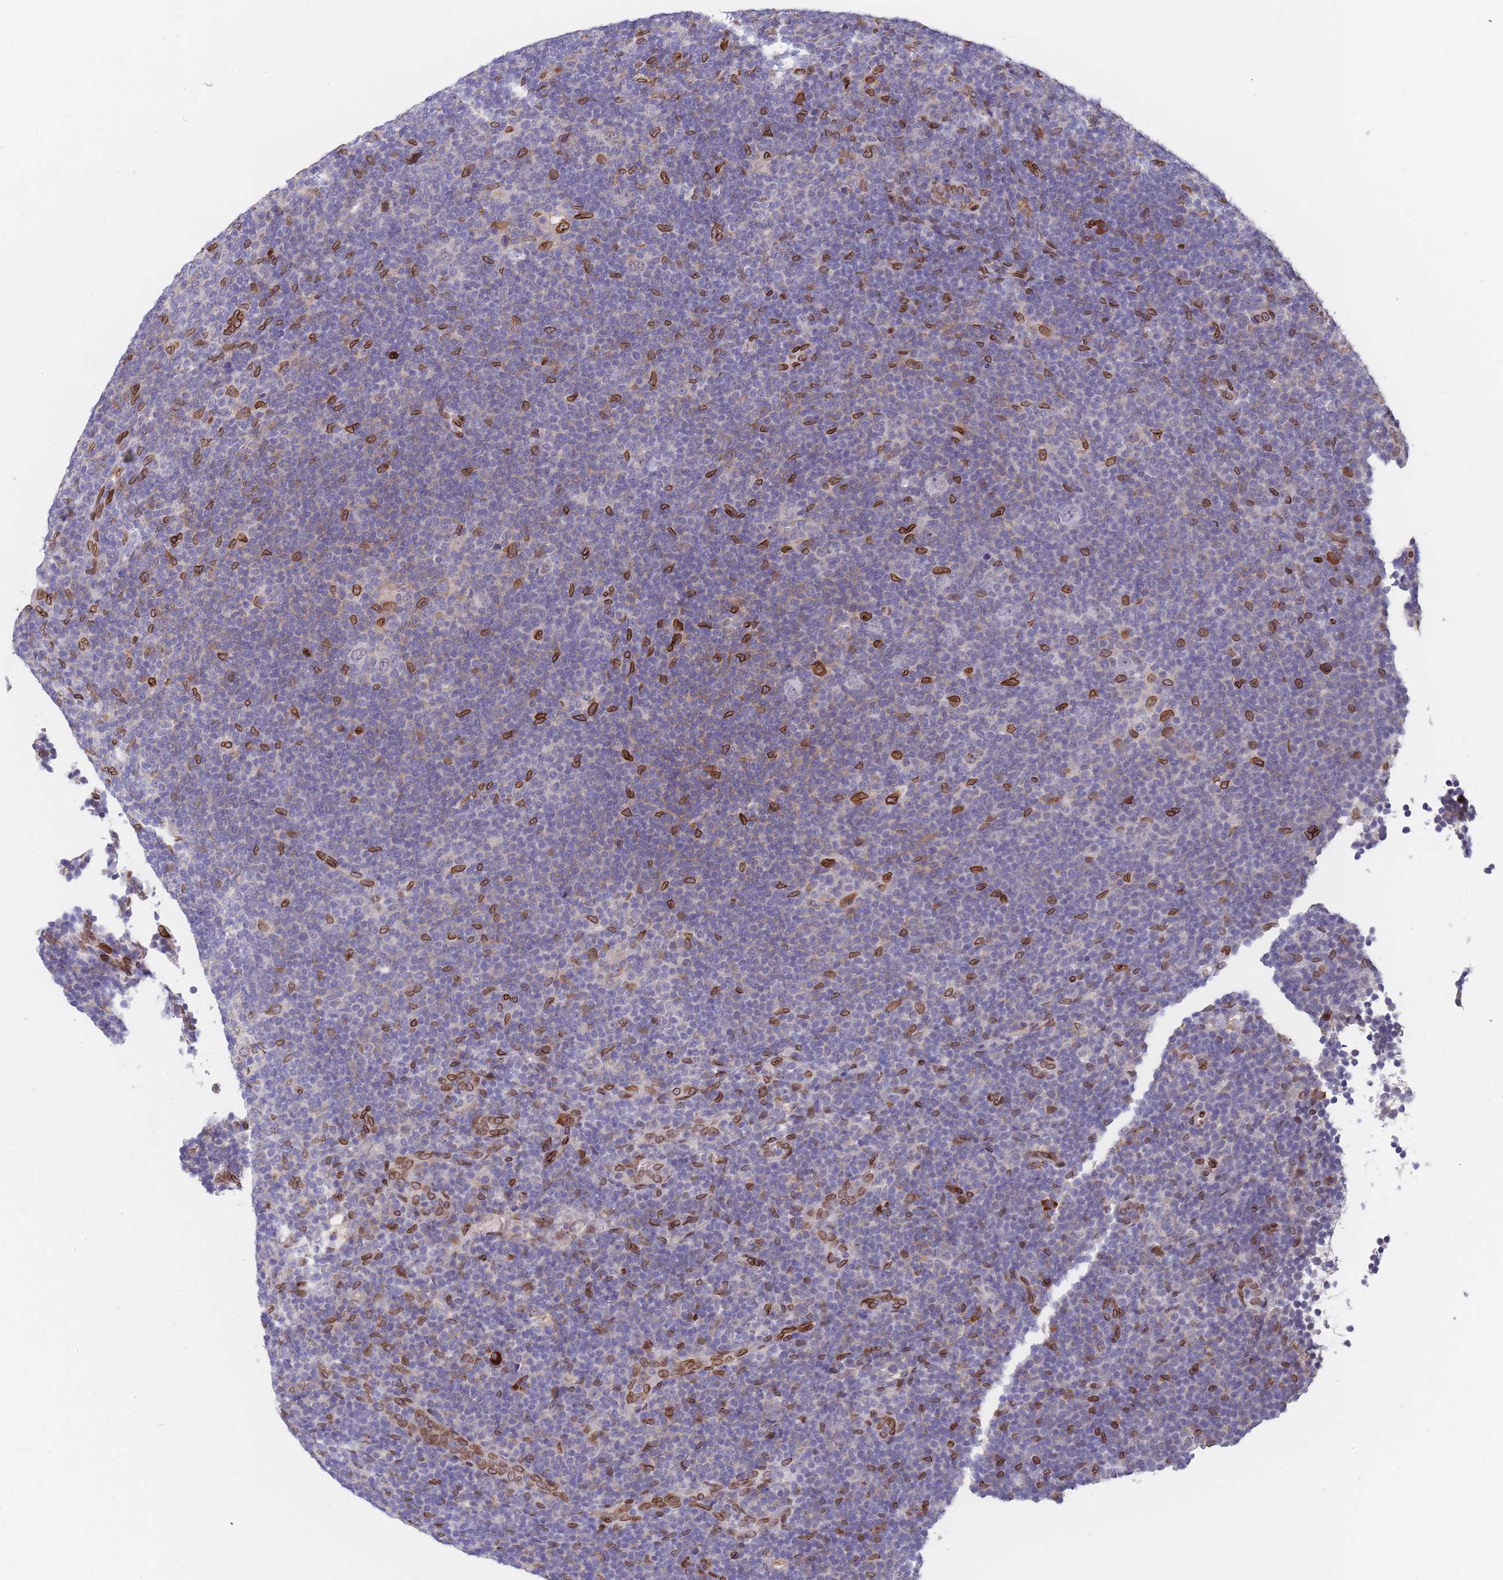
{"staining": {"intensity": "negative", "quantity": "none", "location": "none"}, "tissue": "lymphoma", "cell_type": "Tumor cells", "image_type": "cancer", "snomed": [{"axis": "morphology", "description": "Hodgkin's disease, NOS"}, {"axis": "topography", "description": "Lymph node"}], "caption": "Histopathology image shows no significant protein positivity in tumor cells of Hodgkin's disease. Nuclei are stained in blue.", "gene": "ZBTB1", "patient": {"sex": "female", "age": 57}}